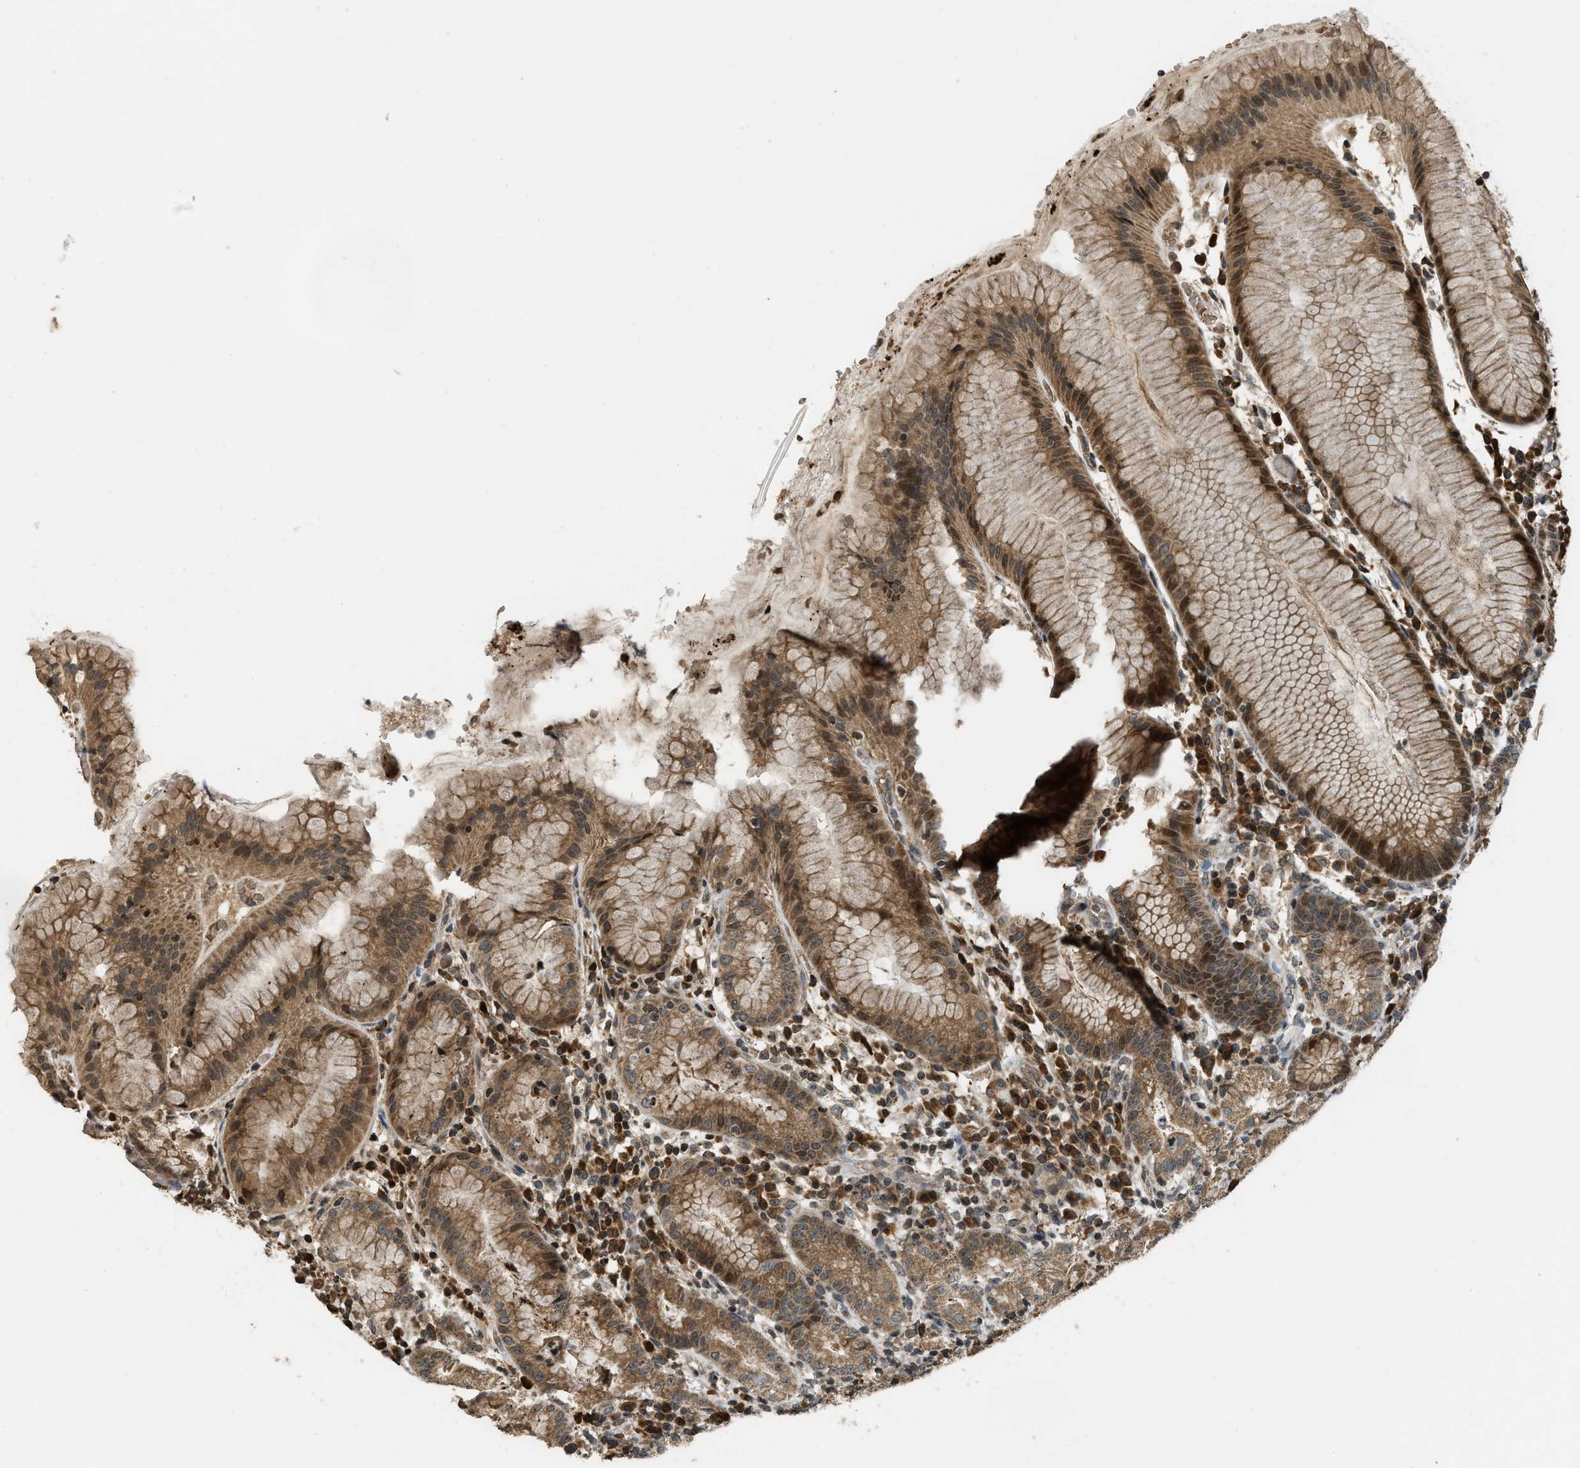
{"staining": {"intensity": "moderate", "quantity": ">75%", "location": "cytoplasmic/membranous,nuclear"}, "tissue": "stomach", "cell_type": "Glandular cells", "image_type": "normal", "snomed": [{"axis": "morphology", "description": "Normal tissue, NOS"}, {"axis": "topography", "description": "Stomach"}, {"axis": "topography", "description": "Stomach, lower"}], "caption": "Glandular cells exhibit moderate cytoplasmic/membranous,nuclear expression in about >75% of cells in normal stomach.", "gene": "SIAH1", "patient": {"sex": "female", "age": 75}}